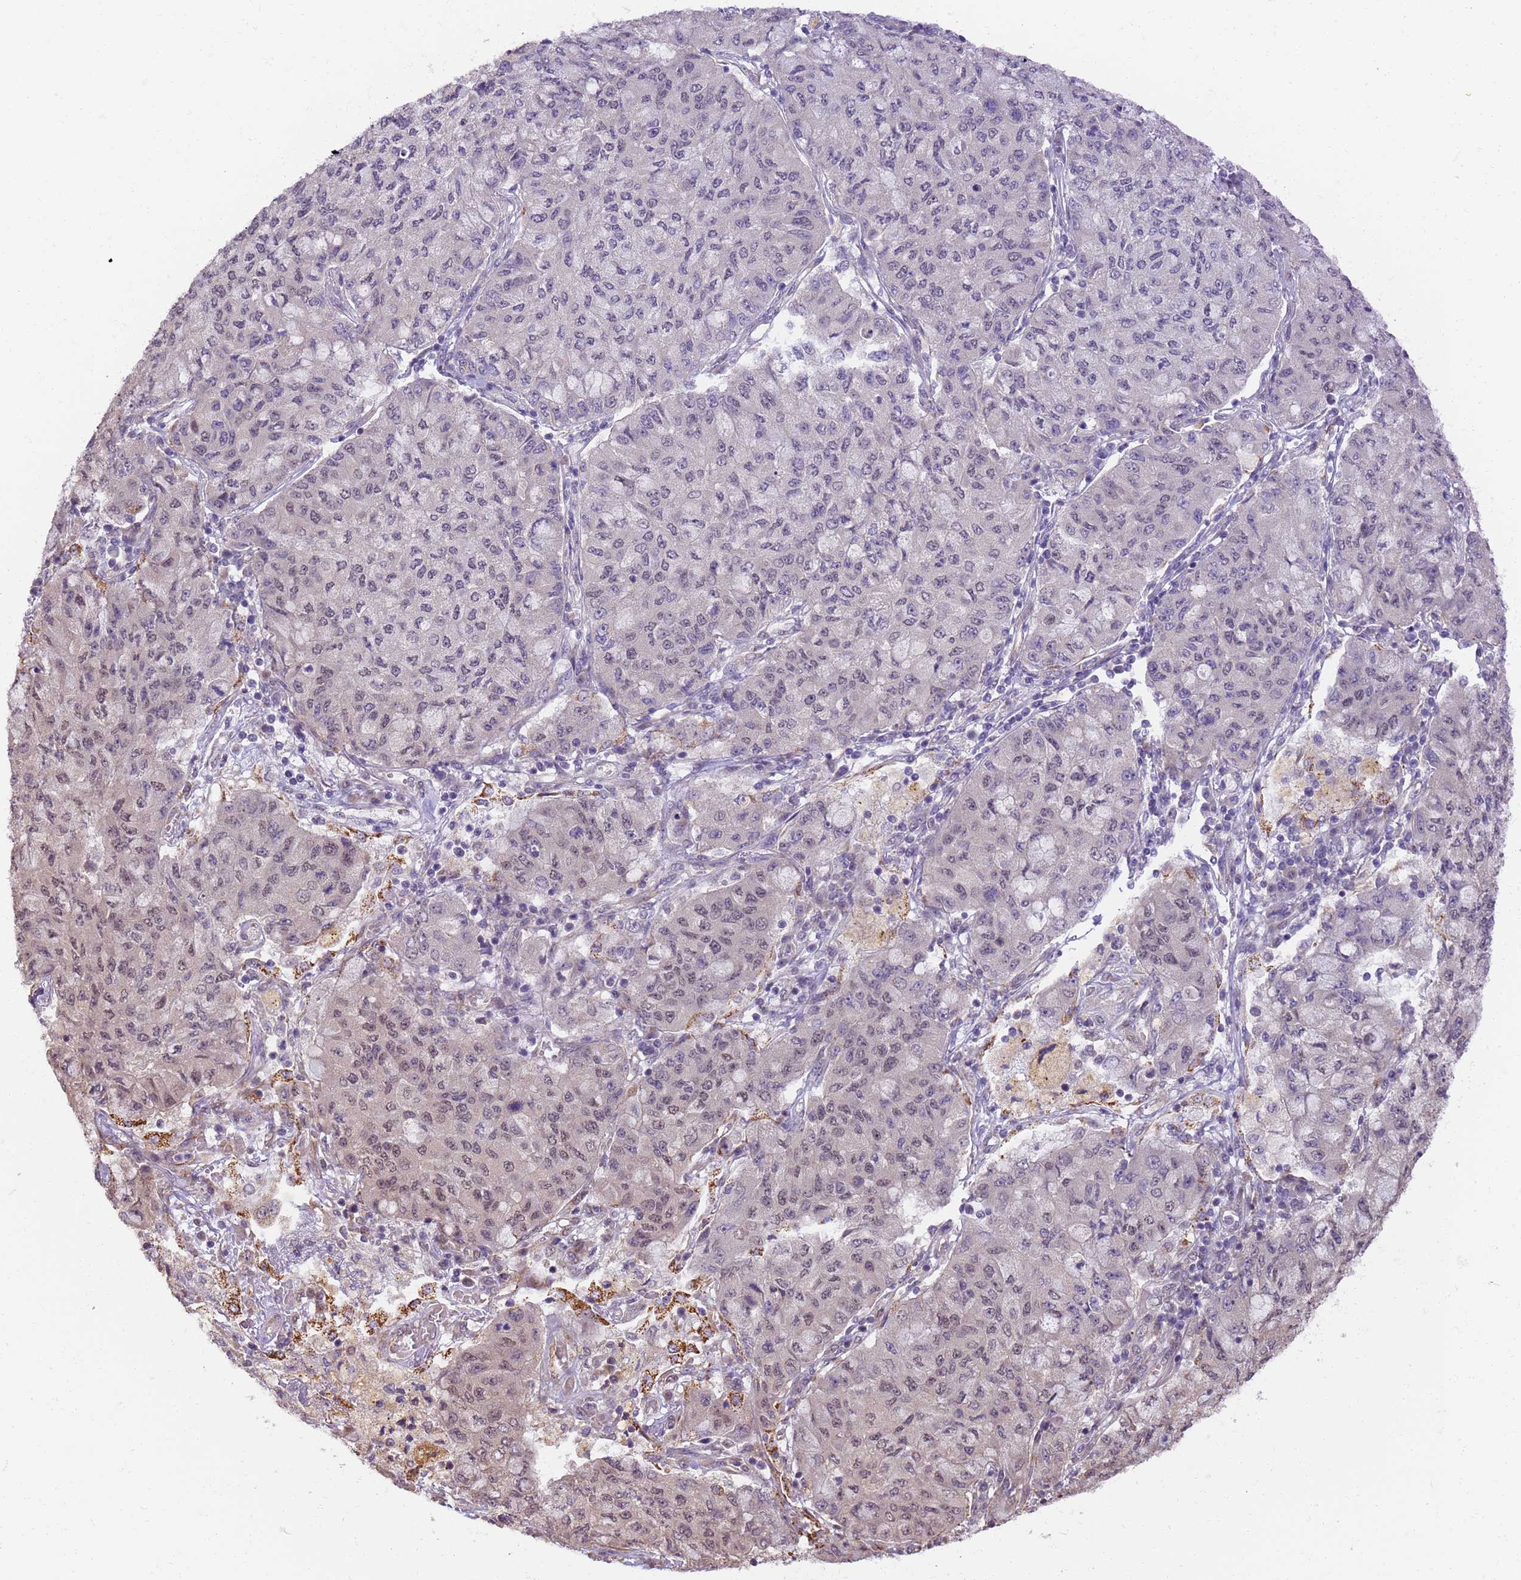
{"staining": {"intensity": "weak", "quantity": "<25%", "location": "nuclear"}, "tissue": "lung cancer", "cell_type": "Tumor cells", "image_type": "cancer", "snomed": [{"axis": "morphology", "description": "Squamous cell carcinoma, NOS"}, {"axis": "topography", "description": "Lung"}], "caption": "IHC histopathology image of lung cancer stained for a protein (brown), which reveals no expression in tumor cells. (Immunohistochemistry (ihc), brightfield microscopy, high magnification).", "gene": "RAPGEF3", "patient": {"sex": "male", "age": 74}}